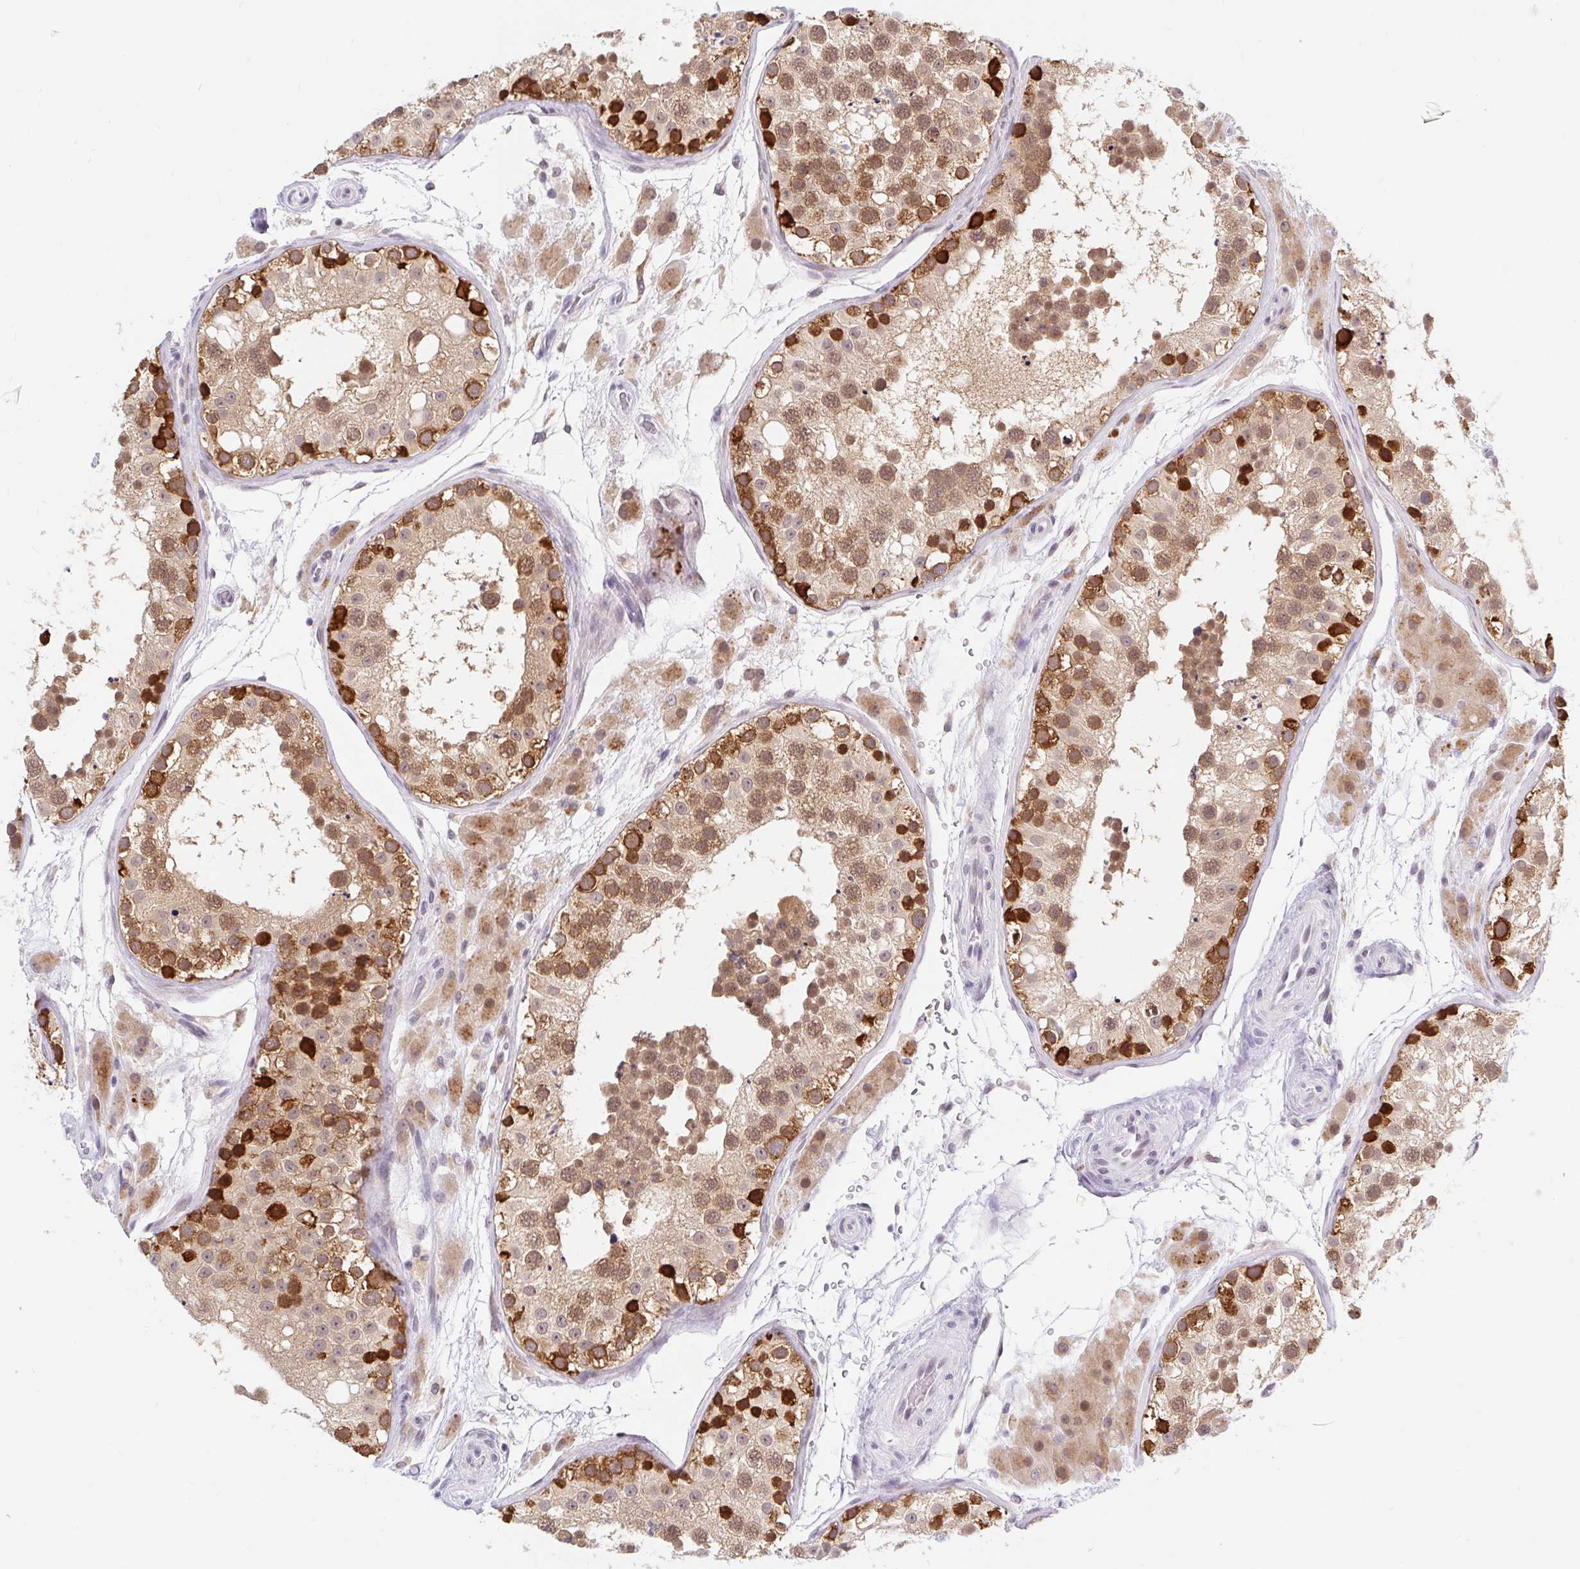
{"staining": {"intensity": "strong", "quantity": ">75%", "location": "cytoplasmic/membranous"}, "tissue": "testis", "cell_type": "Cells in seminiferous ducts", "image_type": "normal", "snomed": [{"axis": "morphology", "description": "Normal tissue, NOS"}, {"axis": "topography", "description": "Testis"}], "caption": "Cells in seminiferous ducts exhibit high levels of strong cytoplasmic/membranous expression in about >75% of cells in normal testis. Nuclei are stained in blue.", "gene": "SRSF10", "patient": {"sex": "male", "age": 26}}